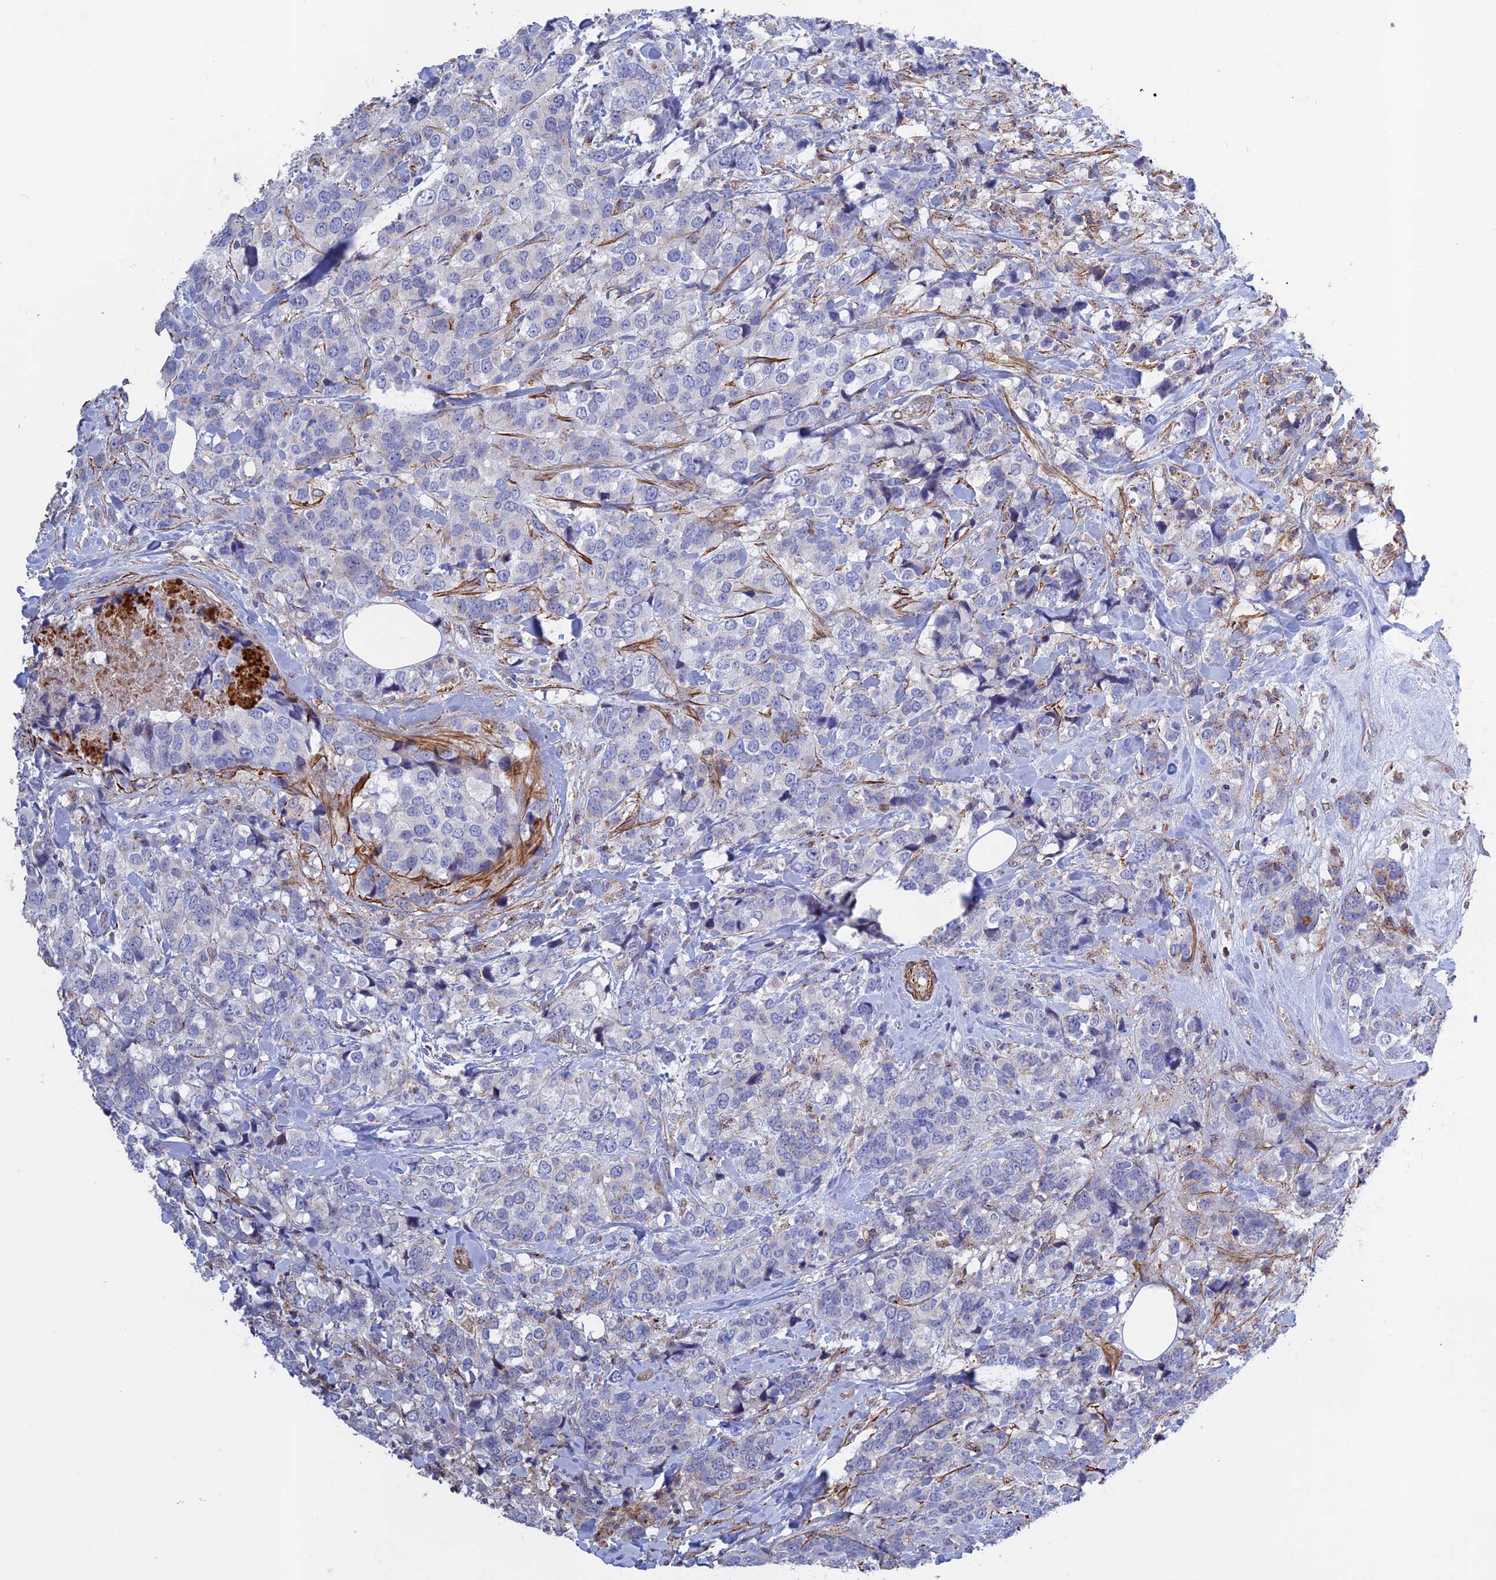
{"staining": {"intensity": "negative", "quantity": "none", "location": "none"}, "tissue": "breast cancer", "cell_type": "Tumor cells", "image_type": "cancer", "snomed": [{"axis": "morphology", "description": "Lobular carcinoma"}, {"axis": "topography", "description": "Breast"}], "caption": "A histopathology image of lobular carcinoma (breast) stained for a protein demonstrates no brown staining in tumor cells.", "gene": "LYPD5", "patient": {"sex": "female", "age": 59}}